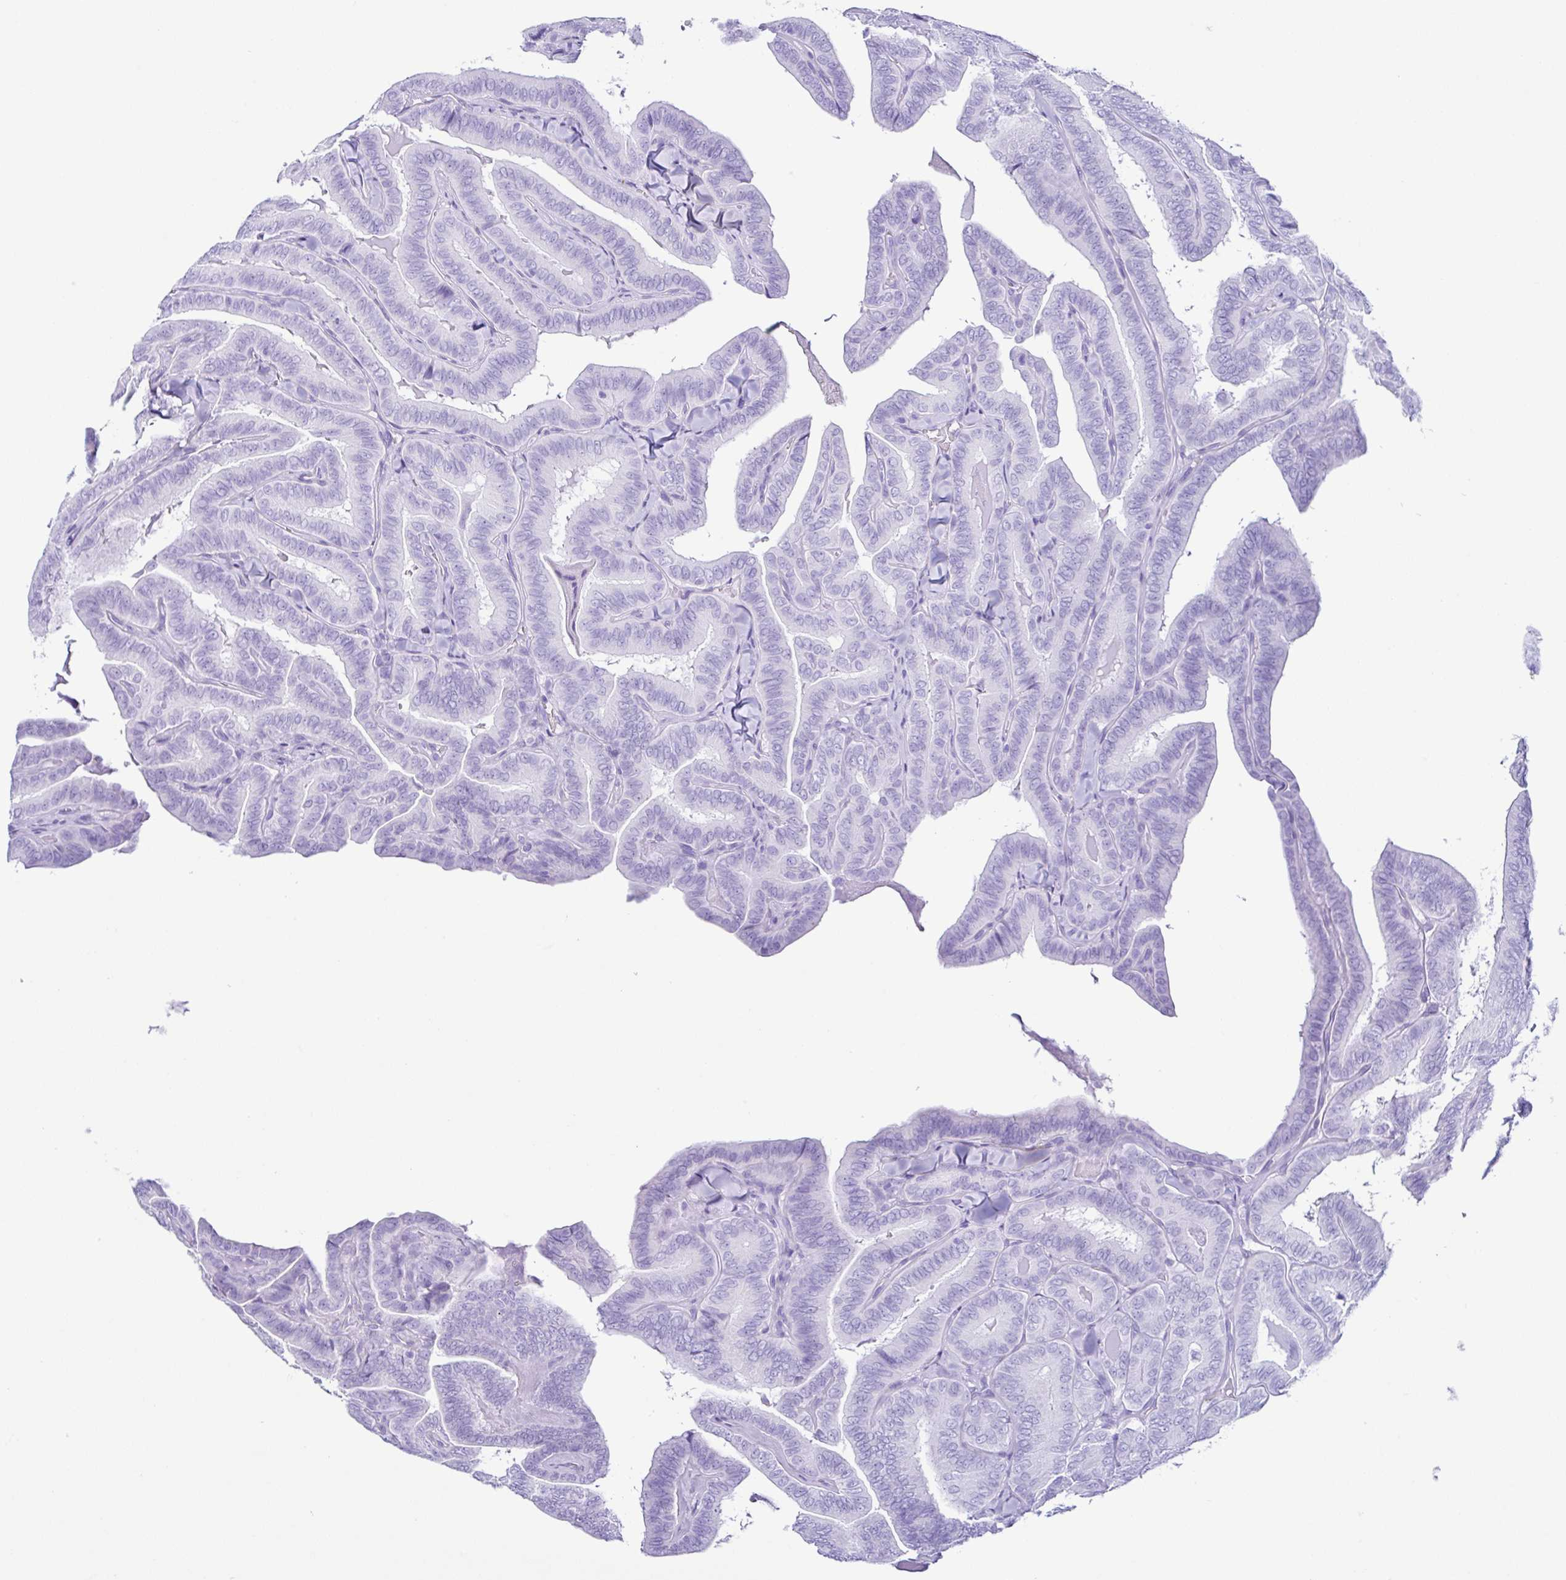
{"staining": {"intensity": "negative", "quantity": "none", "location": "none"}, "tissue": "thyroid cancer", "cell_type": "Tumor cells", "image_type": "cancer", "snomed": [{"axis": "morphology", "description": "Papillary adenocarcinoma, NOS"}, {"axis": "topography", "description": "Thyroid gland"}], "caption": "Human thyroid cancer stained for a protein using immunohistochemistry demonstrates no positivity in tumor cells.", "gene": "PIGF", "patient": {"sex": "male", "age": 61}}